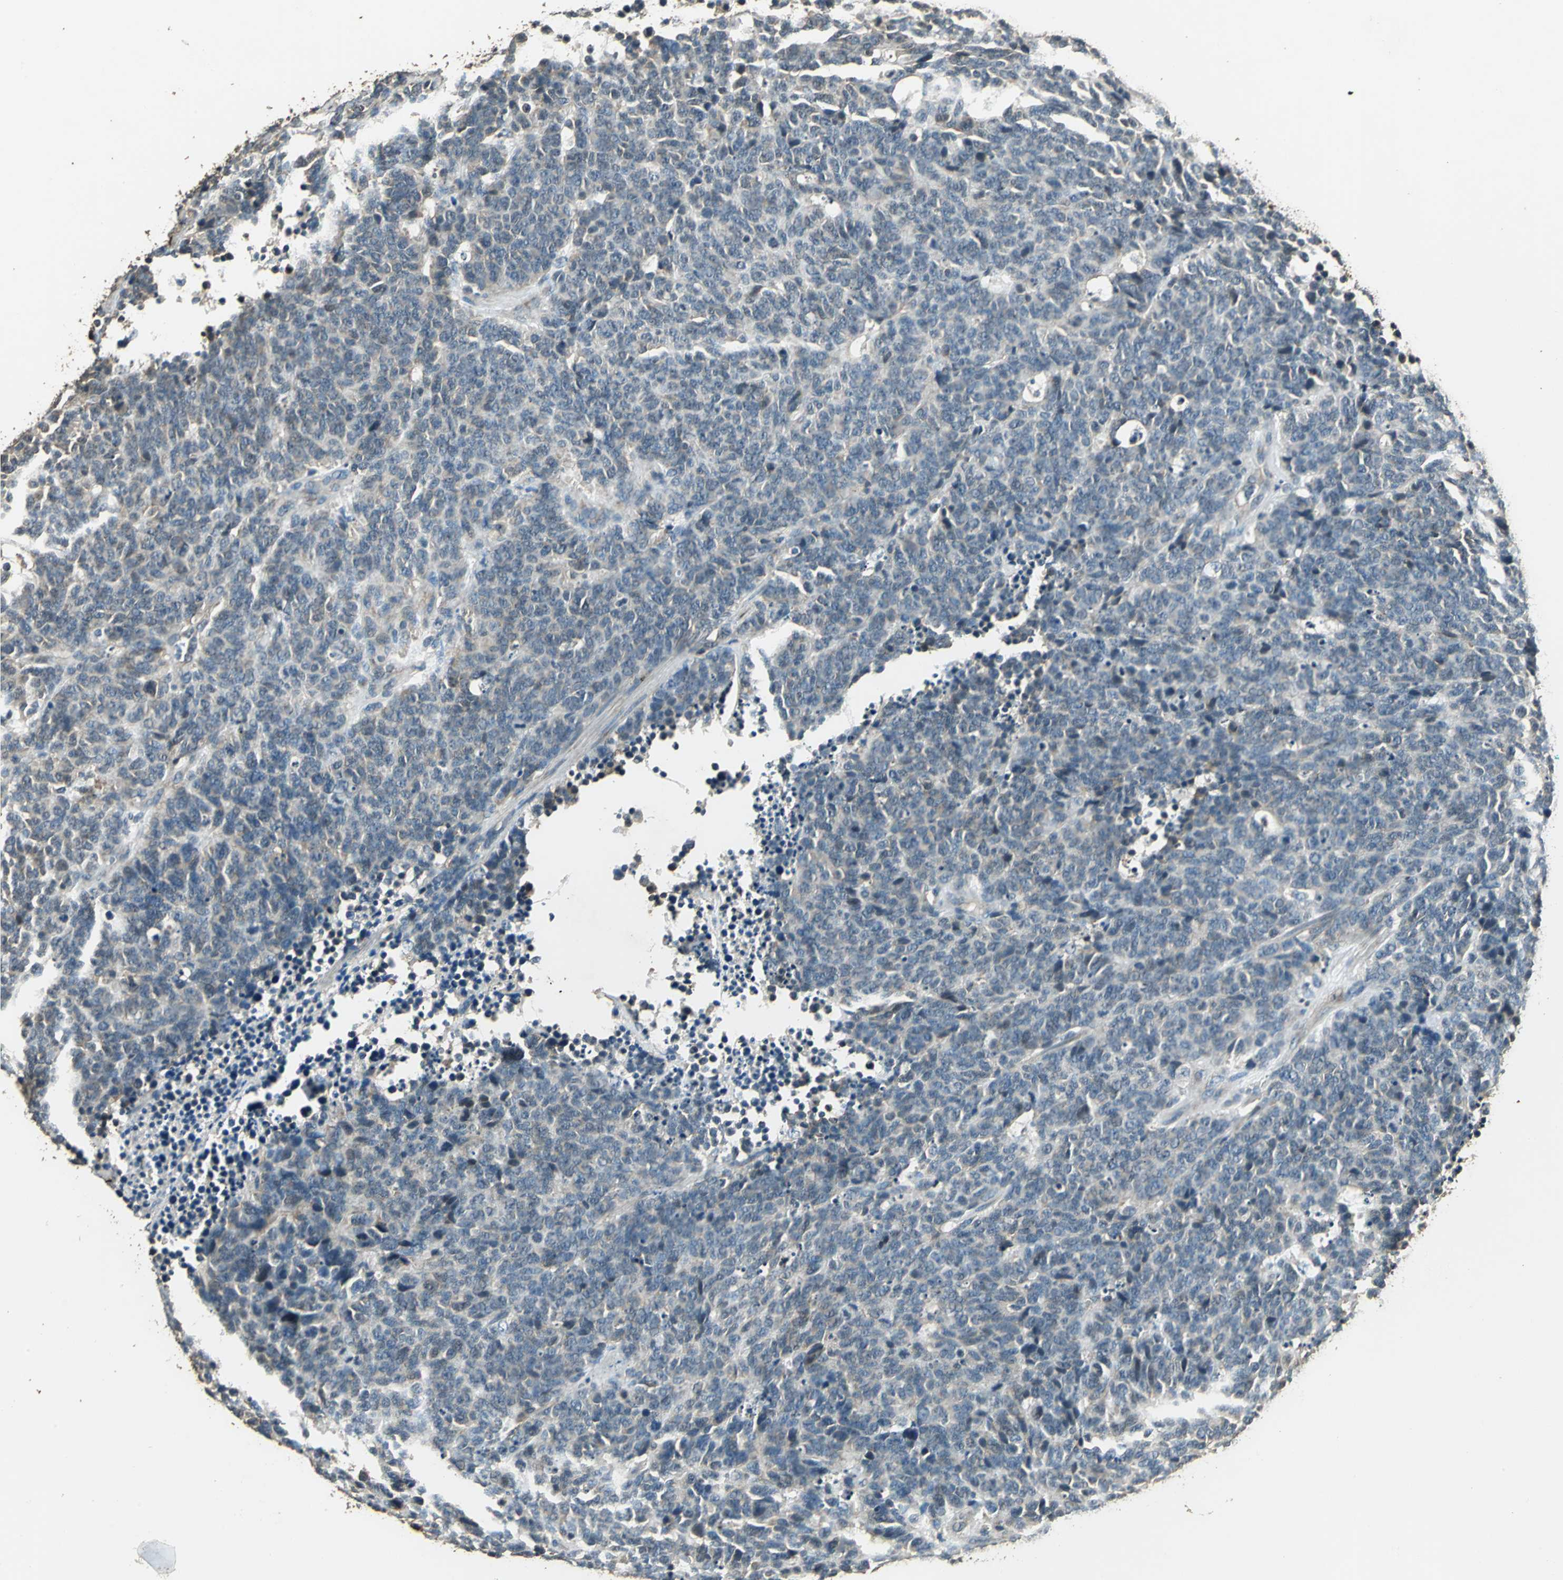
{"staining": {"intensity": "weak", "quantity": ">75%", "location": "cytoplasmic/membranous"}, "tissue": "lung cancer", "cell_type": "Tumor cells", "image_type": "cancer", "snomed": [{"axis": "morphology", "description": "Neoplasm, malignant, NOS"}, {"axis": "topography", "description": "Lung"}], "caption": "Malignant neoplasm (lung) stained with immunohistochemistry shows weak cytoplasmic/membranous positivity in about >75% of tumor cells.", "gene": "TMPRSS4", "patient": {"sex": "female", "age": 58}}